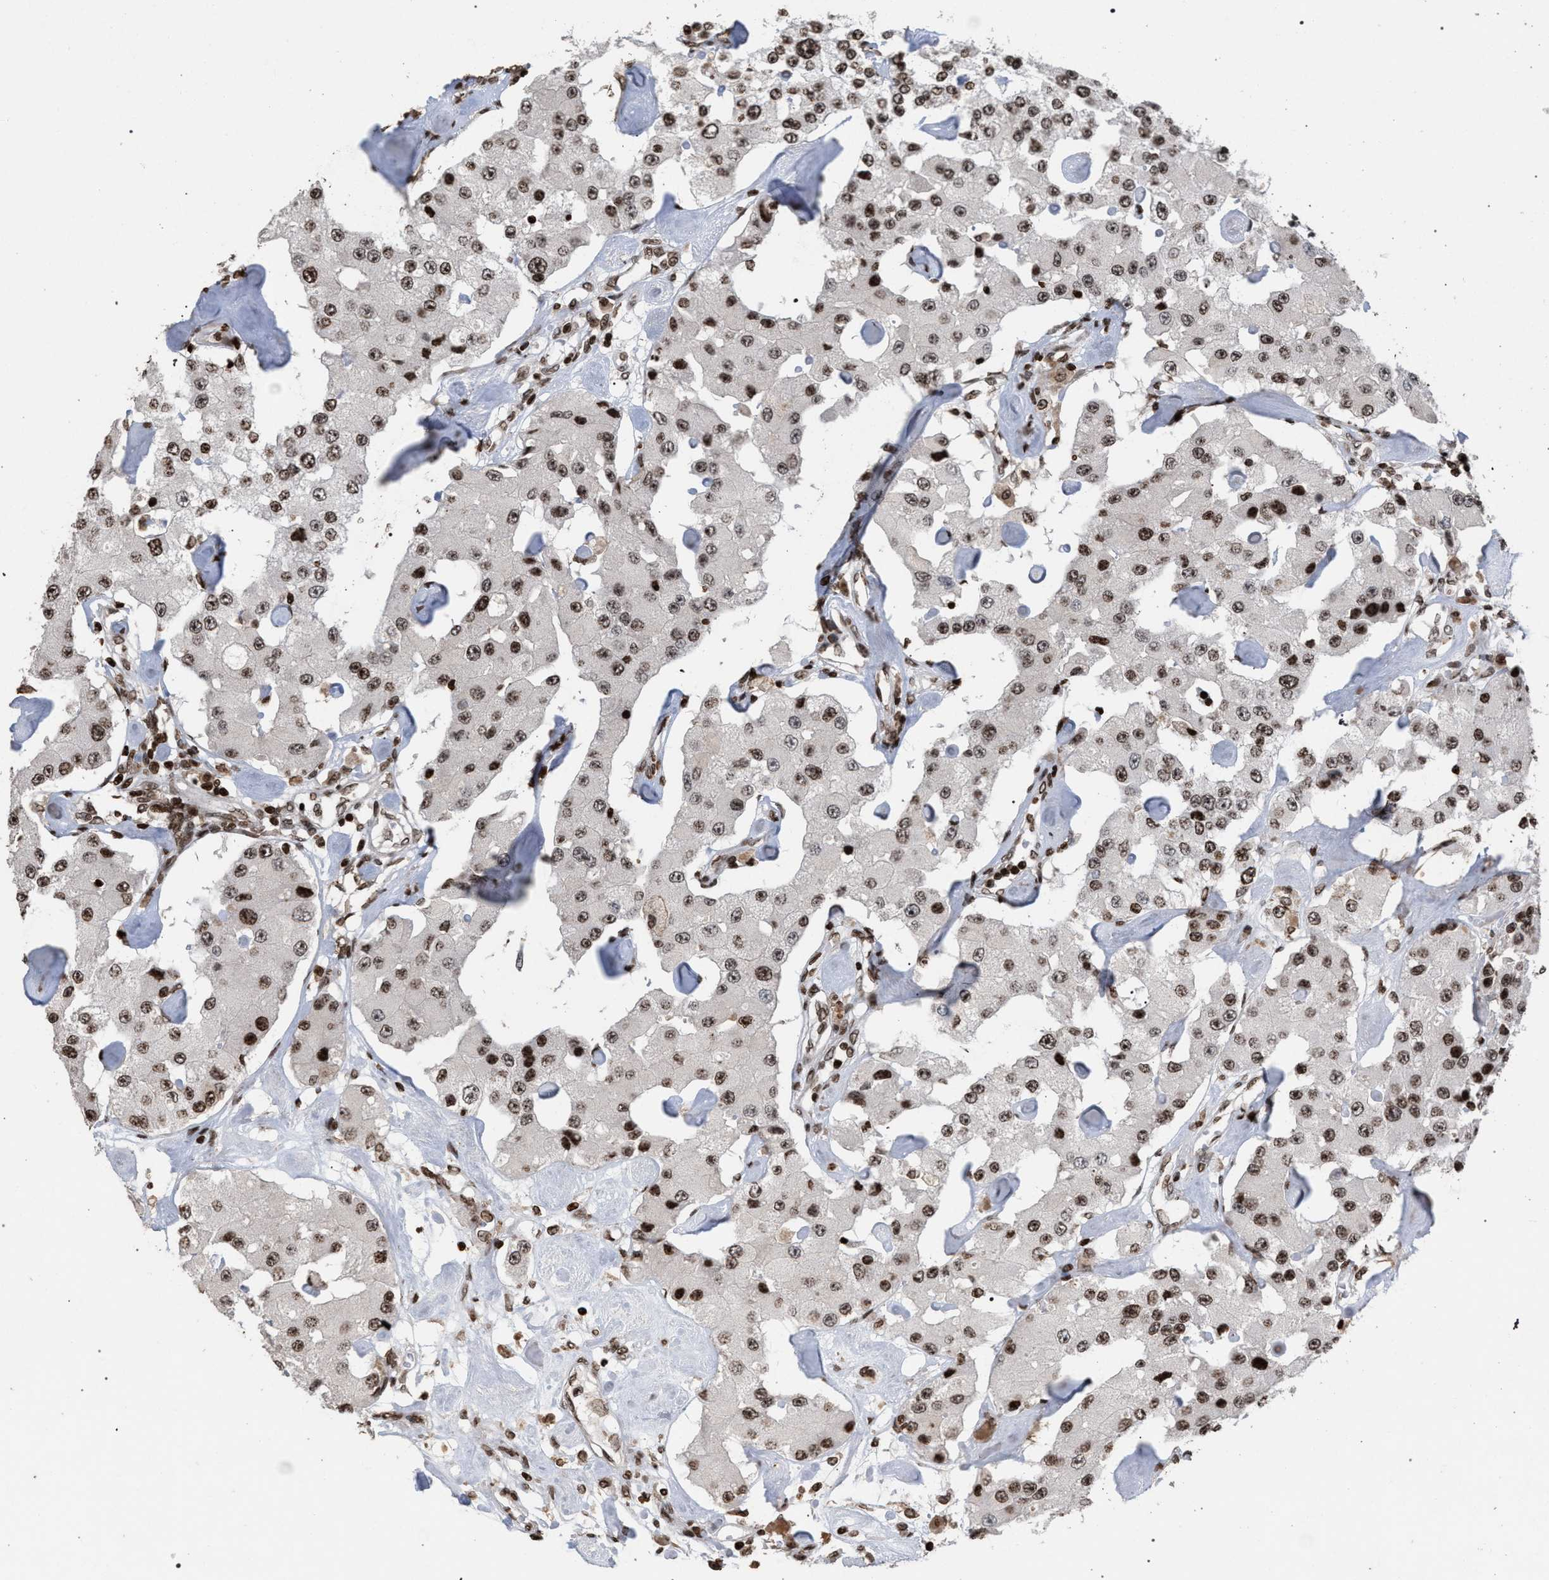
{"staining": {"intensity": "moderate", "quantity": ">75%", "location": "nuclear"}, "tissue": "carcinoid", "cell_type": "Tumor cells", "image_type": "cancer", "snomed": [{"axis": "morphology", "description": "Carcinoid, malignant, NOS"}, {"axis": "topography", "description": "Pancreas"}], "caption": "The micrograph exhibits a brown stain indicating the presence of a protein in the nuclear of tumor cells in carcinoid.", "gene": "FOXD3", "patient": {"sex": "male", "age": 41}}